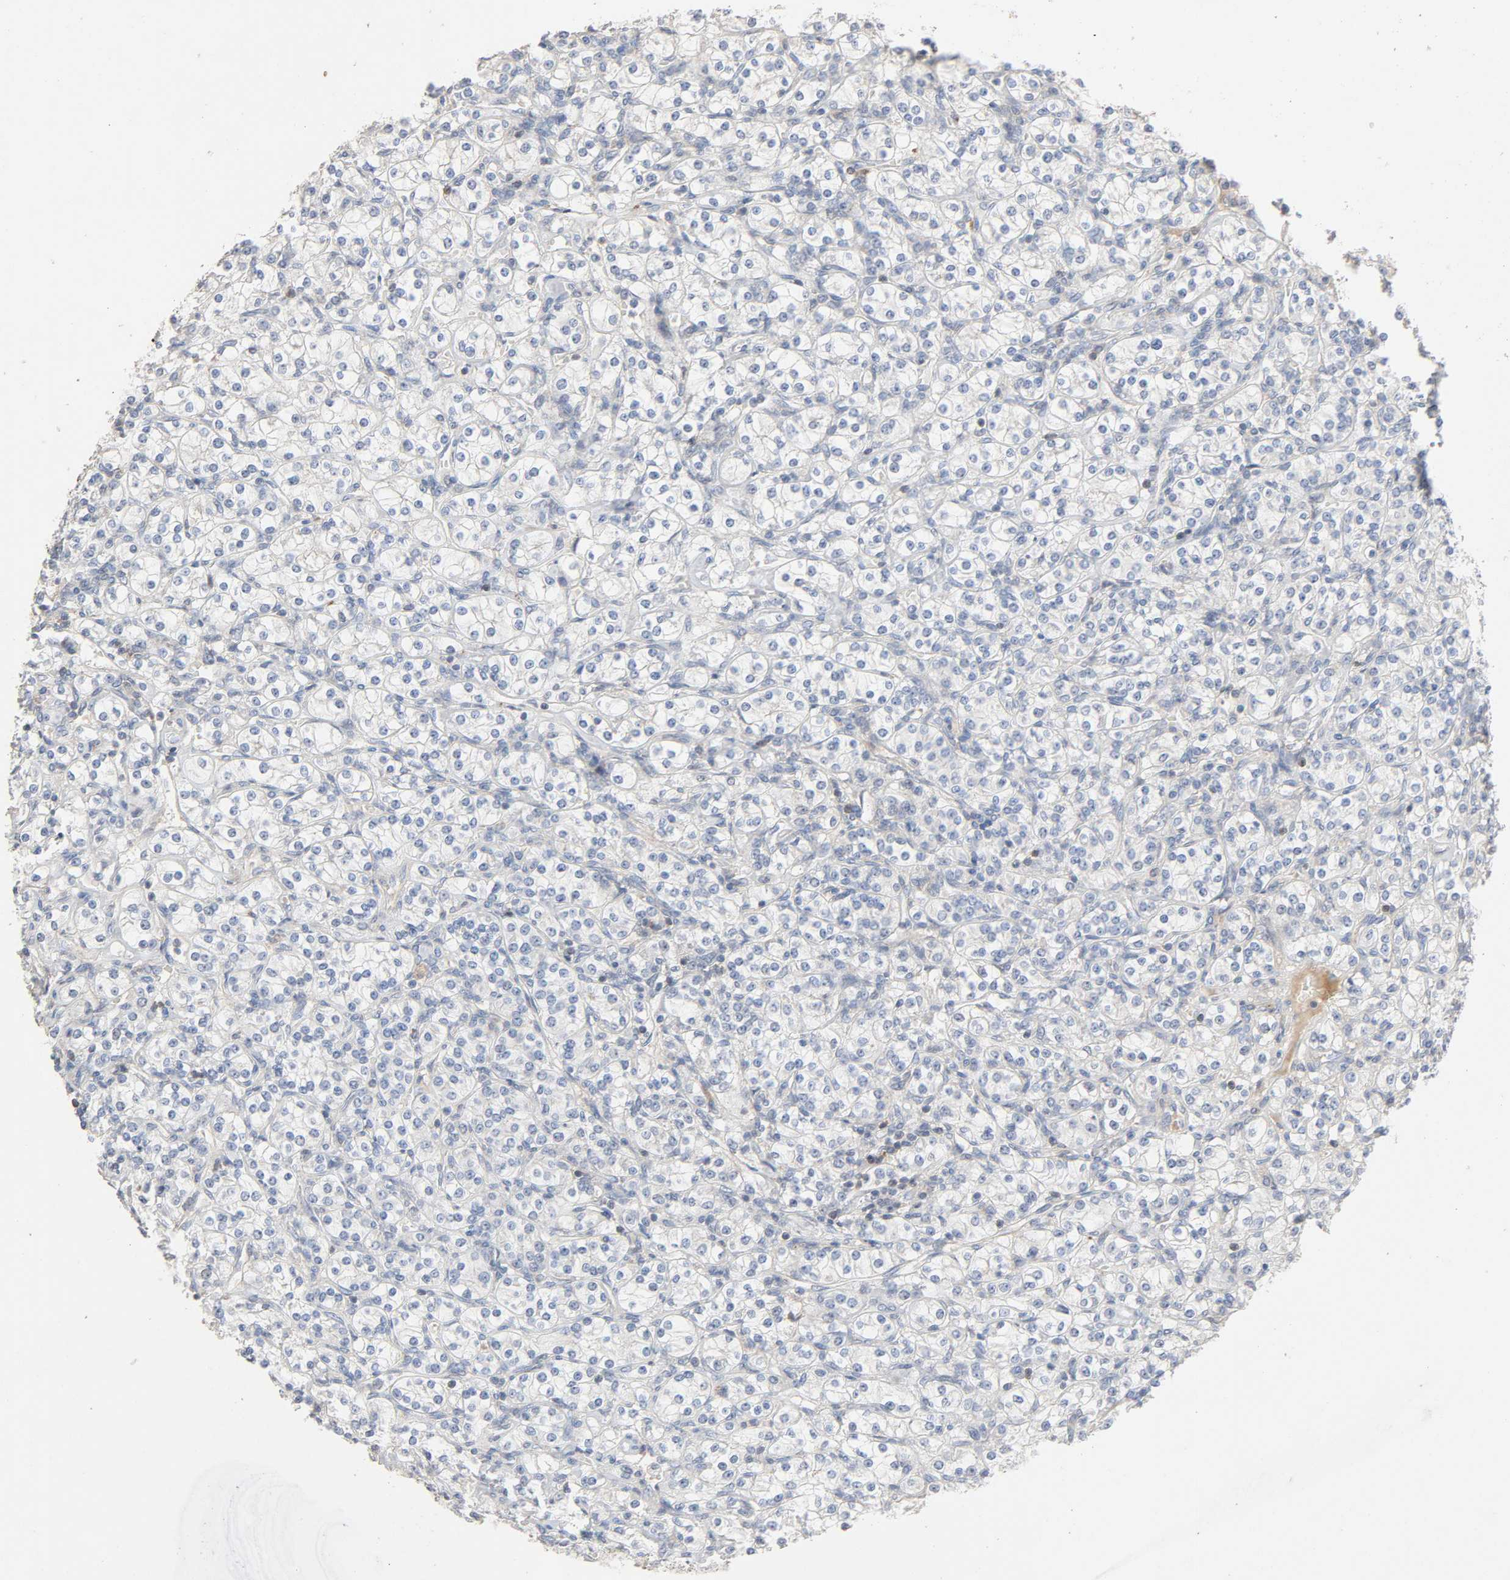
{"staining": {"intensity": "negative", "quantity": "none", "location": "none"}, "tissue": "renal cancer", "cell_type": "Tumor cells", "image_type": "cancer", "snomed": [{"axis": "morphology", "description": "Adenocarcinoma, NOS"}, {"axis": "topography", "description": "Kidney"}], "caption": "Image shows no significant protein expression in tumor cells of renal cancer.", "gene": "CDK6", "patient": {"sex": "male", "age": 77}}